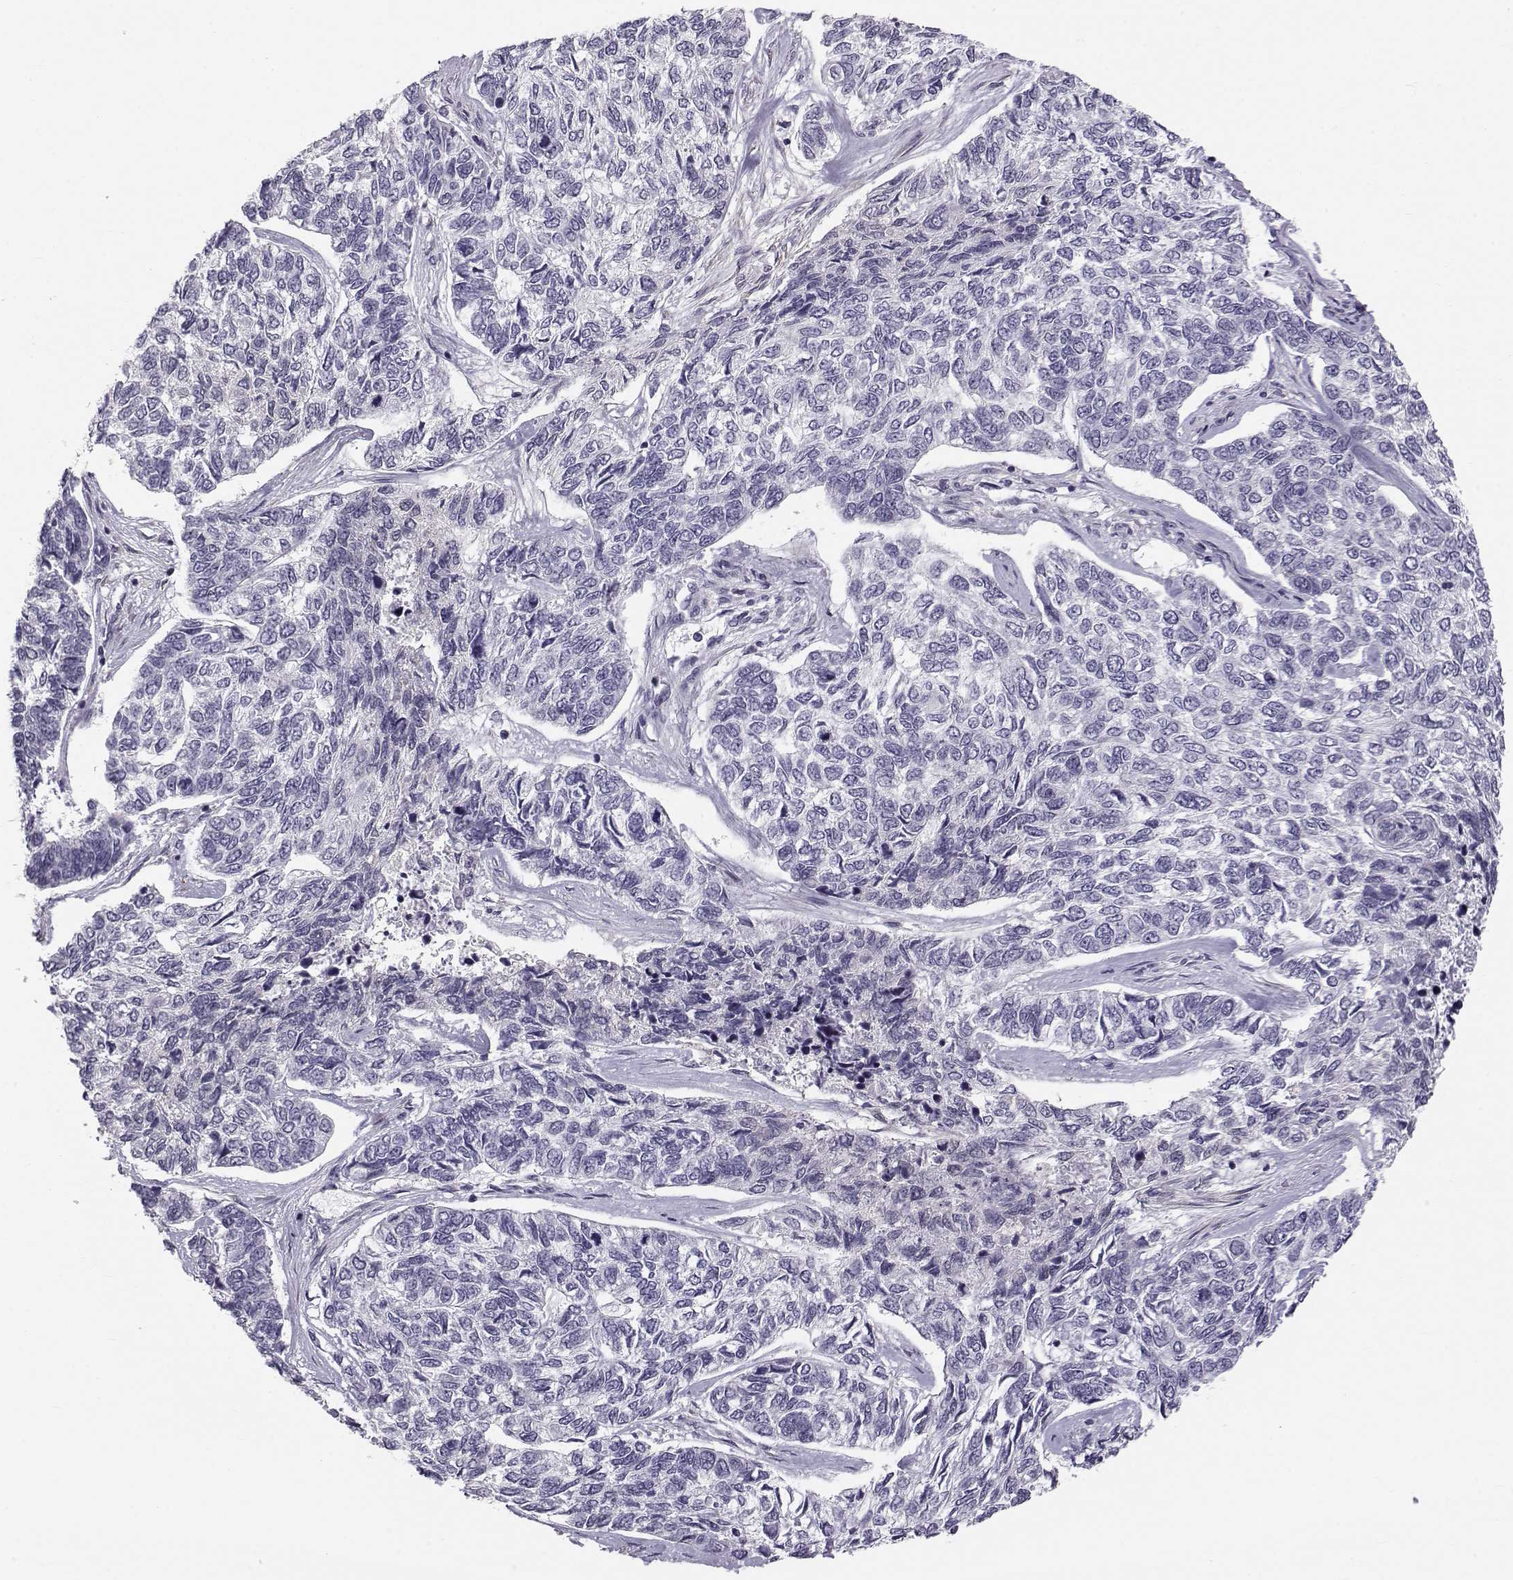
{"staining": {"intensity": "negative", "quantity": "none", "location": "none"}, "tissue": "skin cancer", "cell_type": "Tumor cells", "image_type": "cancer", "snomed": [{"axis": "morphology", "description": "Basal cell carcinoma"}, {"axis": "topography", "description": "Skin"}], "caption": "Immunohistochemistry of skin basal cell carcinoma displays no expression in tumor cells. The staining was performed using DAB to visualize the protein expression in brown, while the nuclei were stained in blue with hematoxylin (Magnification: 20x).", "gene": "ACSL6", "patient": {"sex": "female", "age": 65}}